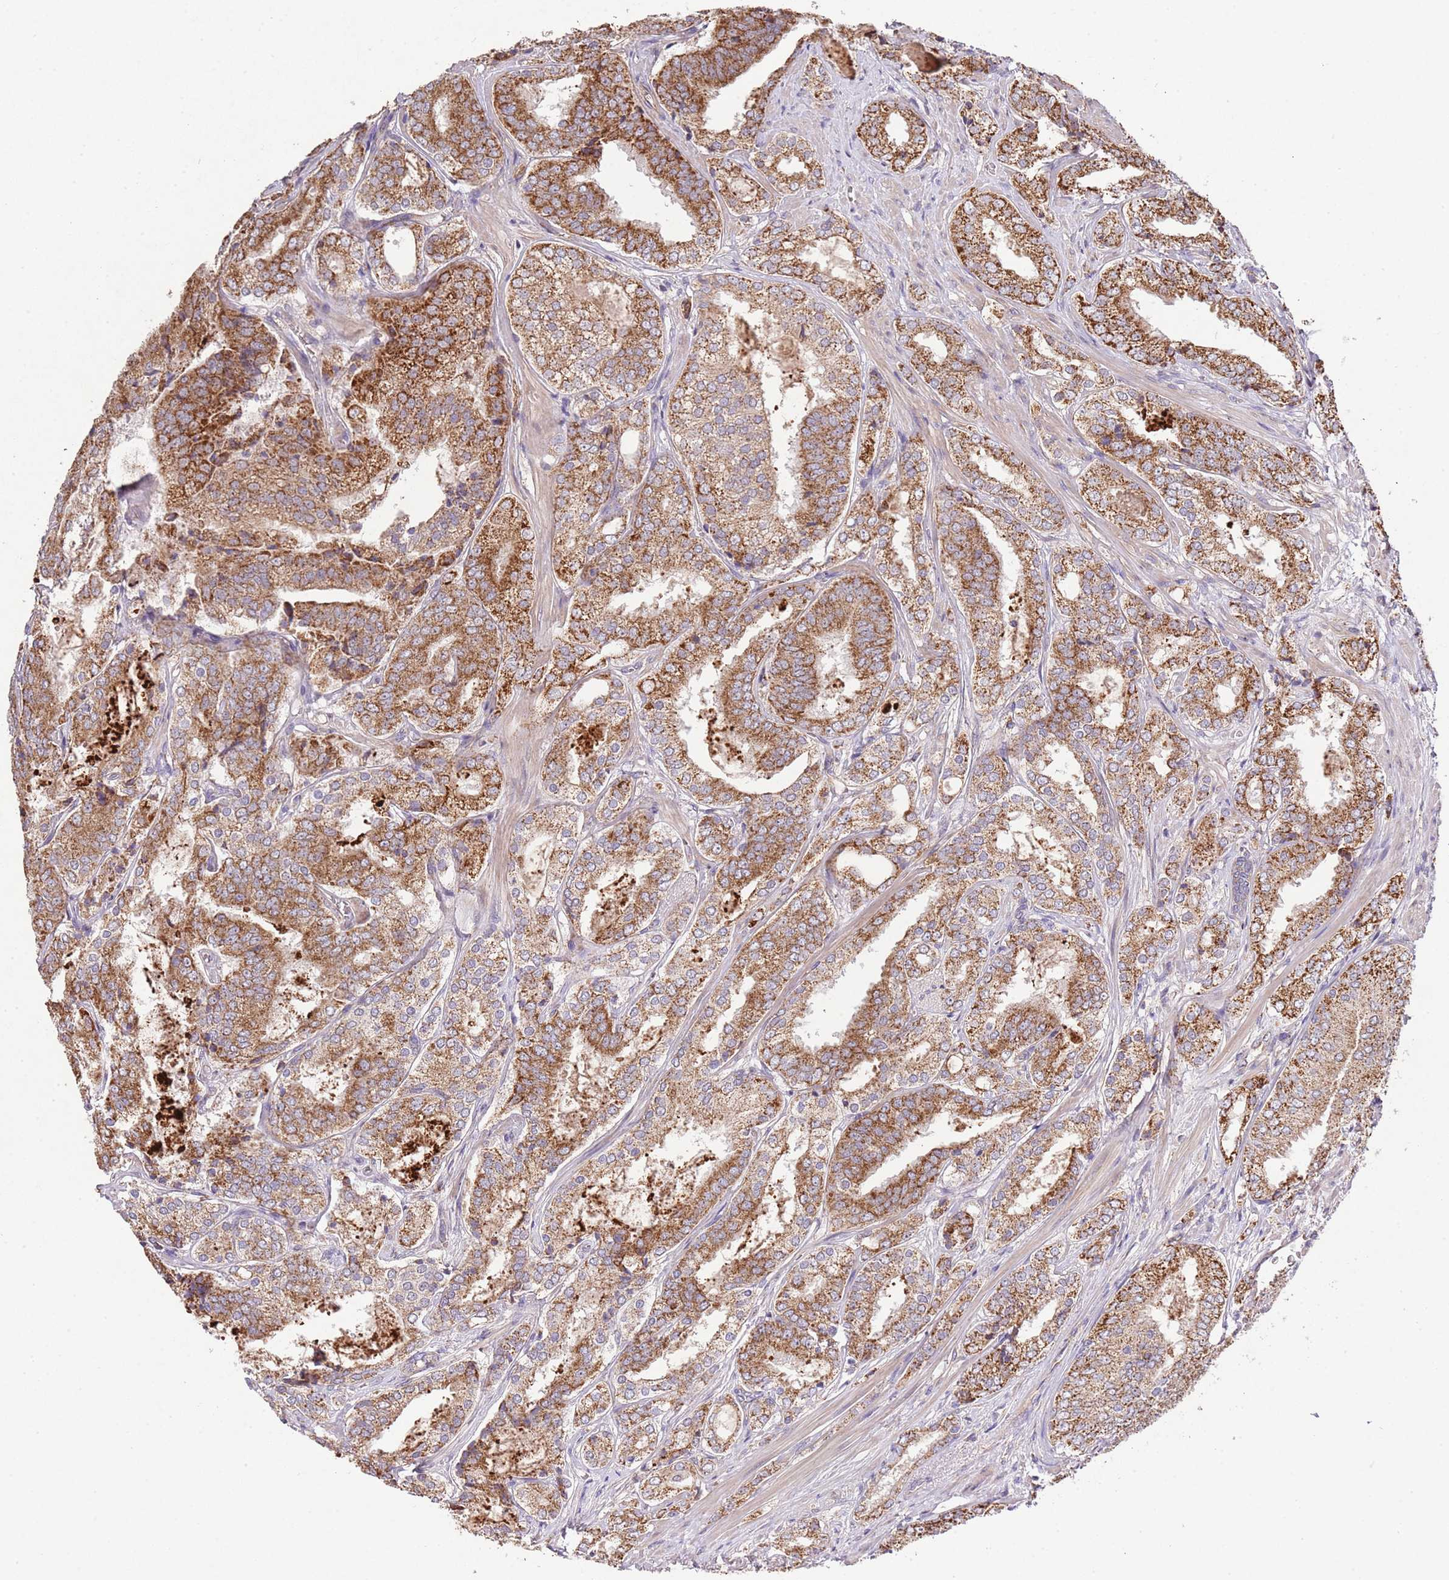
{"staining": {"intensity": "moderate", "quantity": ">75%", "location": "cytoplasmic/membranous"}, "tissue": "prostate cancer", "cell_type": "Tumor cells", "image_type": "cancer", "snomed": [{"axis": "morphology", "description": "Adenocarcinoma, High grade"}, {"axis": "topography", "description": "Prostate"}], "caption": "A micrograph of human adenocarcinoma (high-grade) (prostate) stained for a protein shows moderate cytoplasmic/membranous brown staining in tumor cells. The staining is performed using DAB (3,3'-diaminobenzidine) brown chromogen to label protein expression. The nuclei are counter-stained blue using hematoxylin.", "gene": "IVD", "patient": {"sex": "male", "age": 63}}